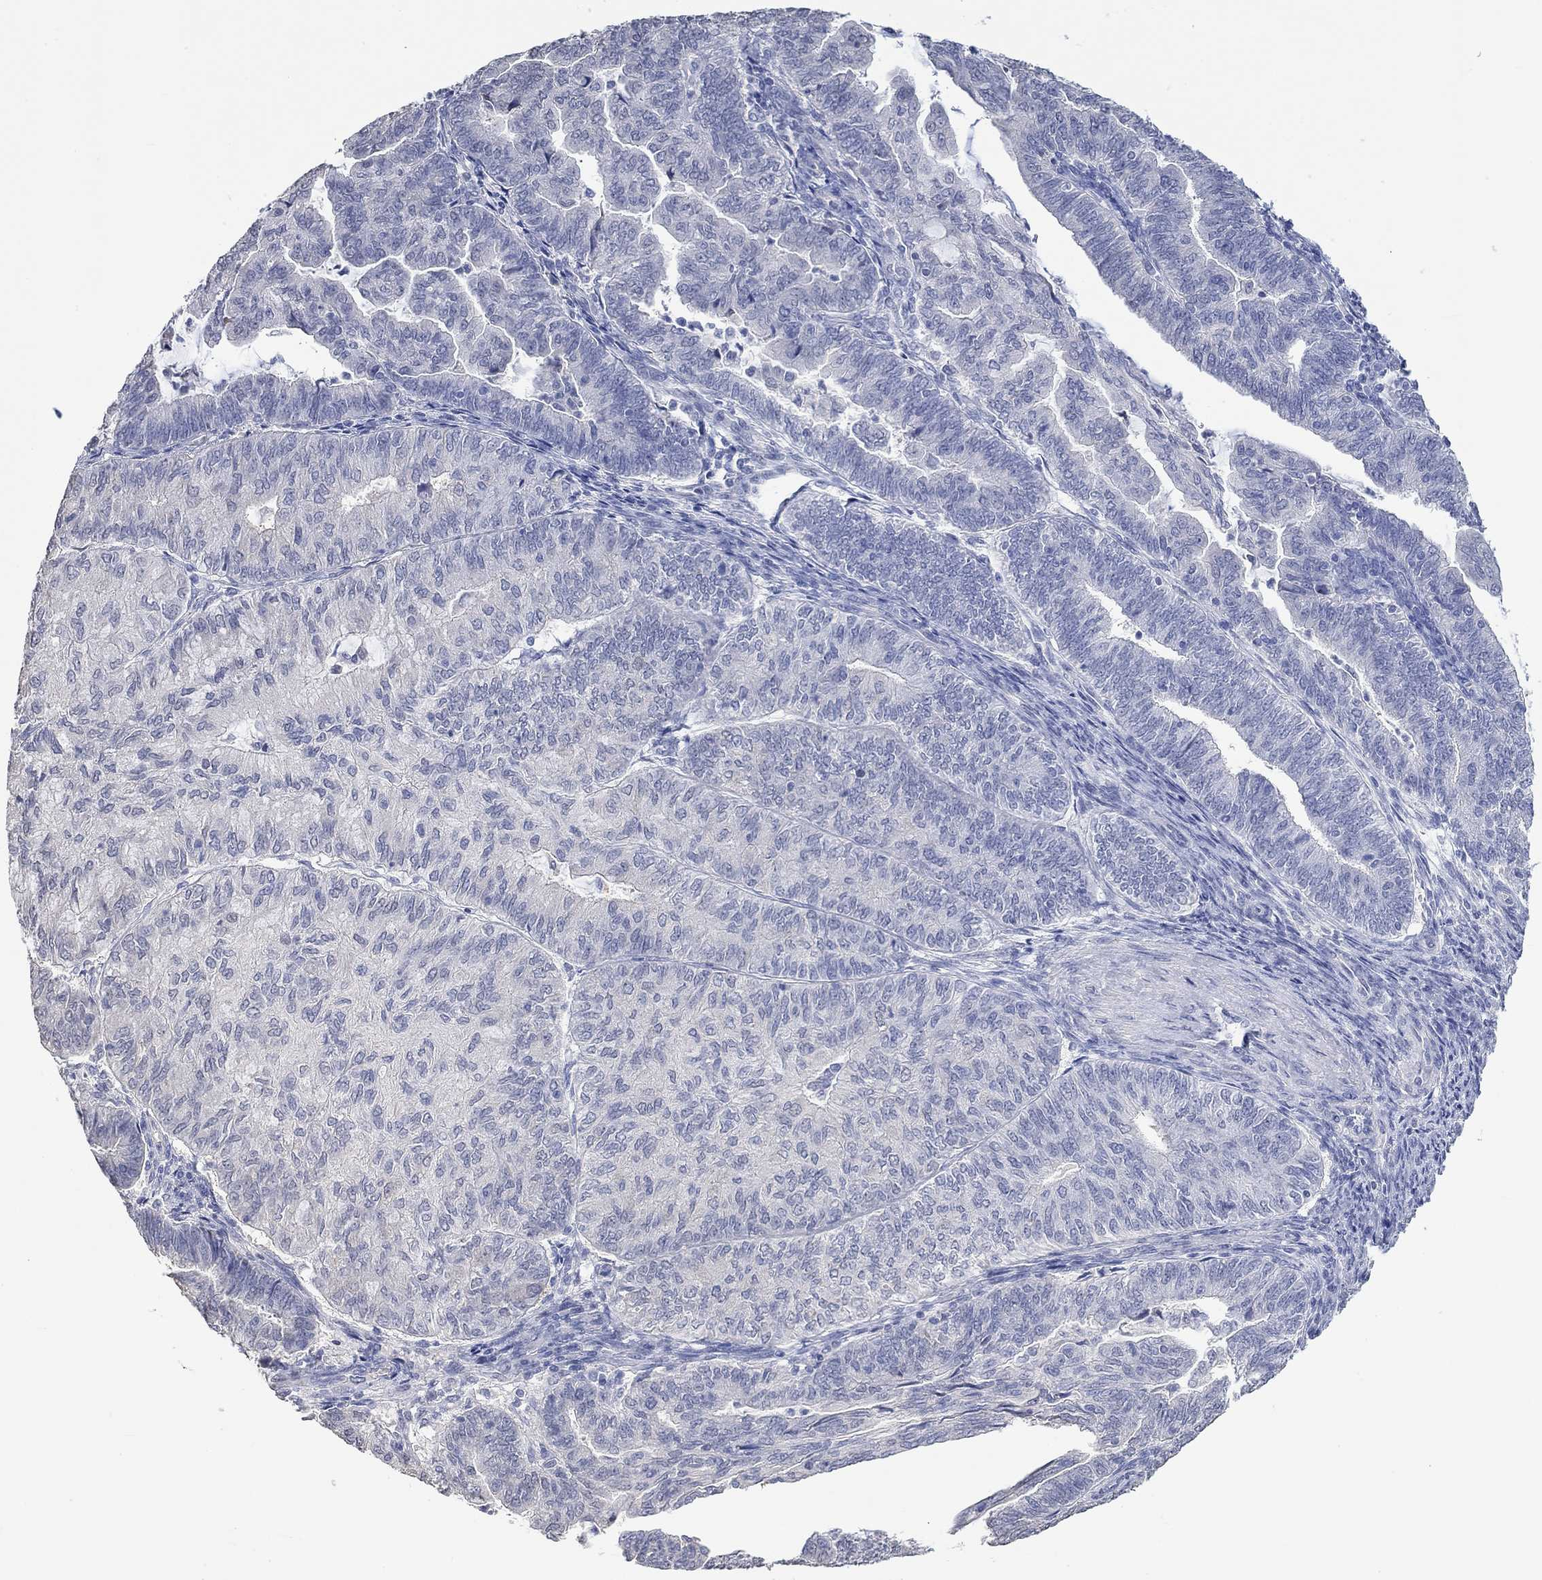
{"staining": {"intensity": "negative", "quantity": "none", "location": "none"}, "tissue": "endometrial cancer", "cell_type": "Tumor cells", "image_type": "cancer", "snomed": [{"axis": "morphology", "description": "Adenocarcinoma, NOS"}, {"axis": "topography", "description": "Endometrium"}], "caption": "Micrograph shows no protein expression in tumor cells of endometrial adenocarcinoma tissue.", "gene": "PNMA5", "patient": {"sex": "female", "age": 82}}